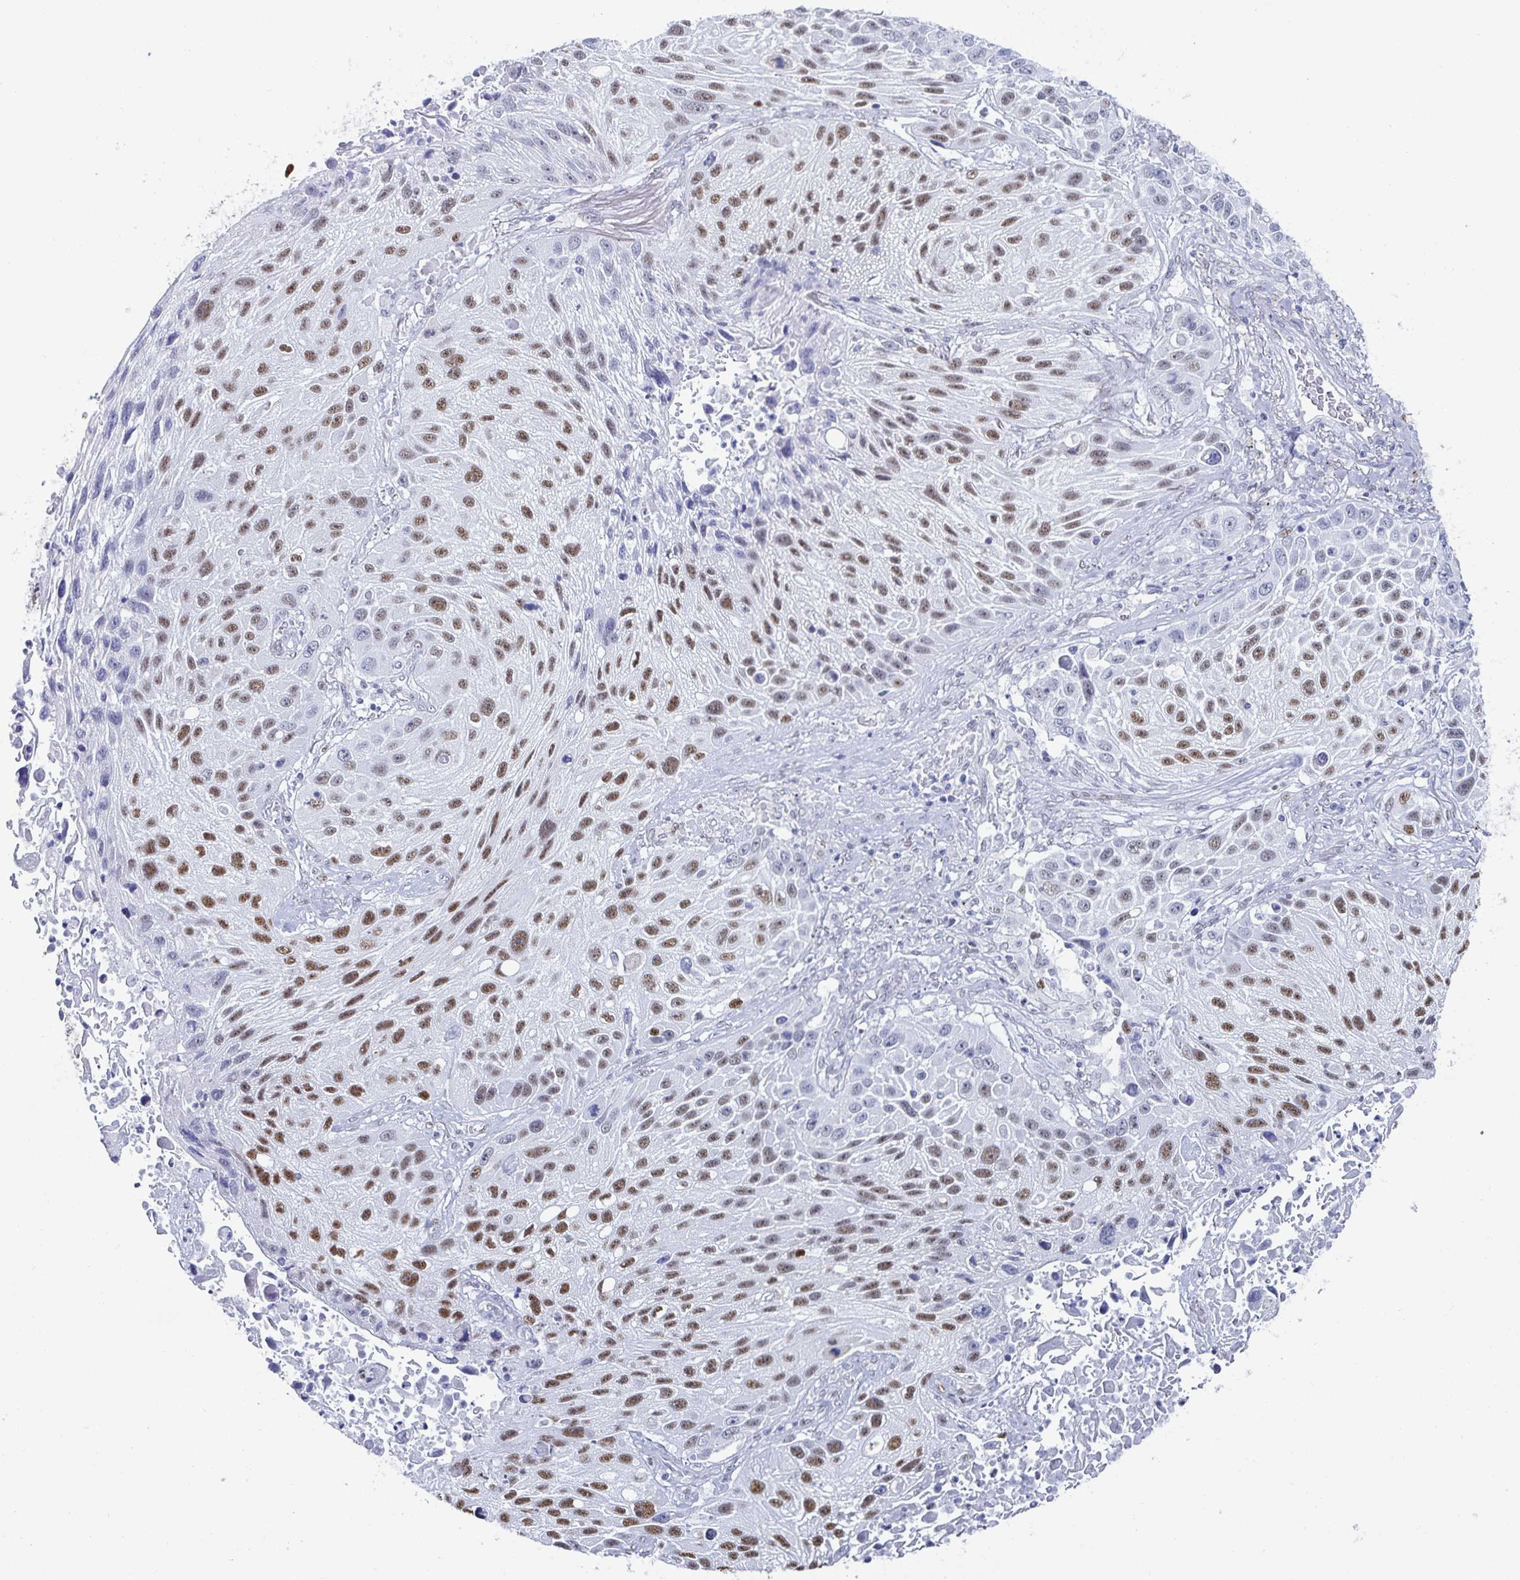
{"staining": {"intensity": "moderate", "quantity": "25%-75%", "location": "nuclear"}, "tissue": "lung cancer", "cell_type": "Tumor cells", "image_type": "cancer", "snomed": [{"axis": "morphology", "description": "Normal morphology"}, {"axis": "morphology", "description": "Squamous cell carcinoma, NOS"}, {"axis": "topography", "description": "Lymph node"}, {"axis": "topography", "description": "Lung"}], "caption": "Protein staining of squamous cell carcinoma (lung) tissue demonstrates moderate nuclear expression in approximately 25%-75% of tumor cells.", "gene": "DDX39B", "patient": {"sex": "male", "age": 67}}